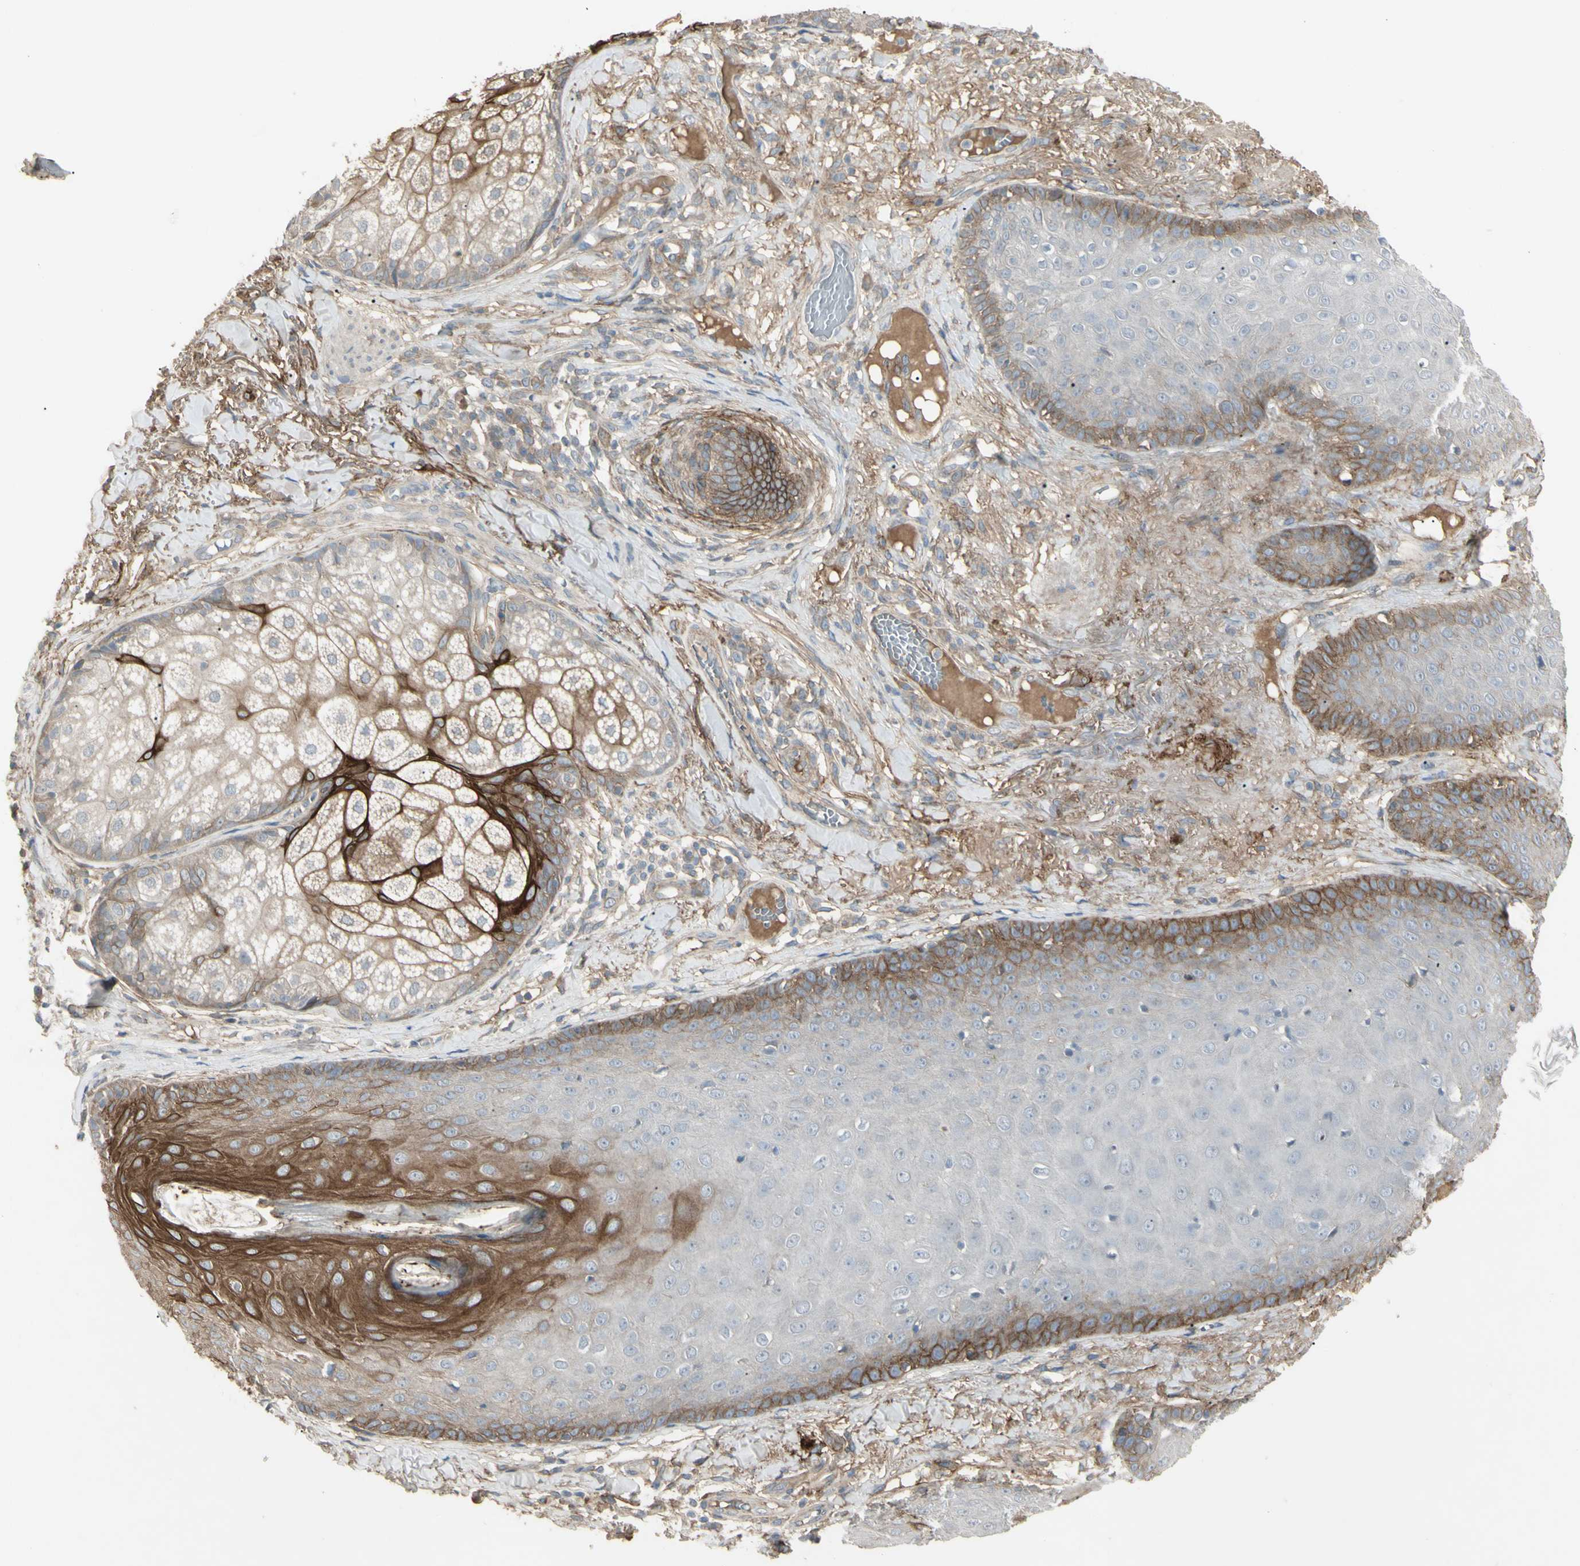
{"staining": {"intensity": "moderate", "quantity": "<25%", "location": "cytoplasmic/membranous"}, "tissue": "skin cancer", "cell_type": "Tumor cells", "image_type": "cancer", "snomed": [{"axis": "morphology", "description": "Normal tissue, NOS"}, {"axis": "morphology", "description": "Basal cell carcinoma"}, {"axis": "topography", "description": "Skin"}], "caption": "DAB (3,3'-diaminobenzidine) immunohistochemical staining of skin basal cell carcinoma displays moderate cytoplasmic/membranous protein expression in about <25% of tumor cells.", "gene": "CD276", "patient": {"sex": "male", "age": 52}}